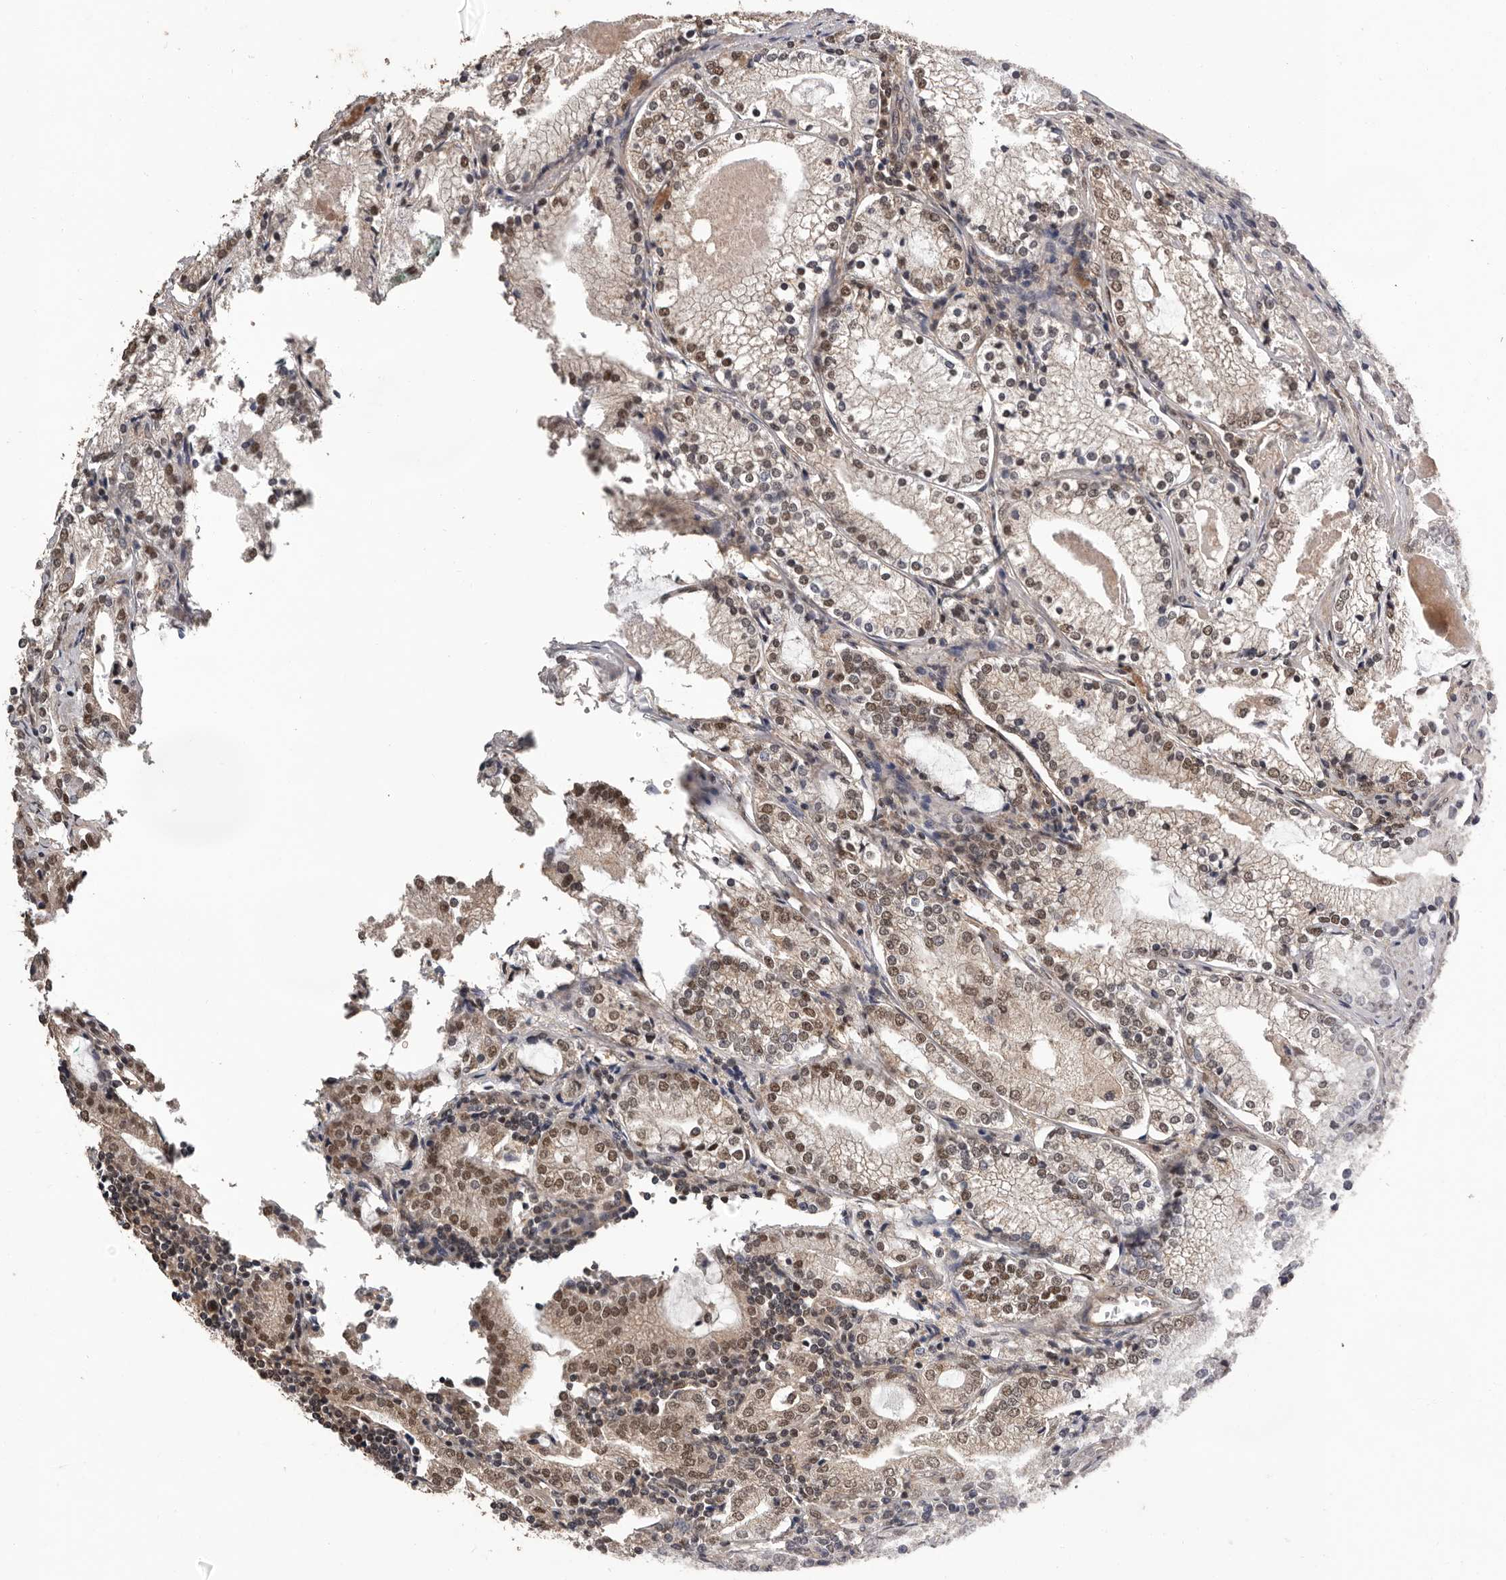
{"staining": {"intensity": "moderate", "quantity": ">75%", "location": "cytoplasmic/membranous,nuclear"}, "tissue": "prostate cancer", "cell_type": "Tumor cells", "image_type": "cancer", "snomed": [{"axis": "morphology", "description": "Adenocarcinoma, High grade"}, {"axis": "topography", "description": "Prostate"}], "caption": "IHC photomicrograph of neoplastic tissue: prostate cancer stained using IHC reveals medium levels of moderate protein expression localized specifically in the cytoplasmic/membranous and nuclear of tumor cells, appearing as a cytoplasmic/membranous and nuclear brown color.", "gene": "VPS37A", "patient": {"sex": "male", "age": 63}}